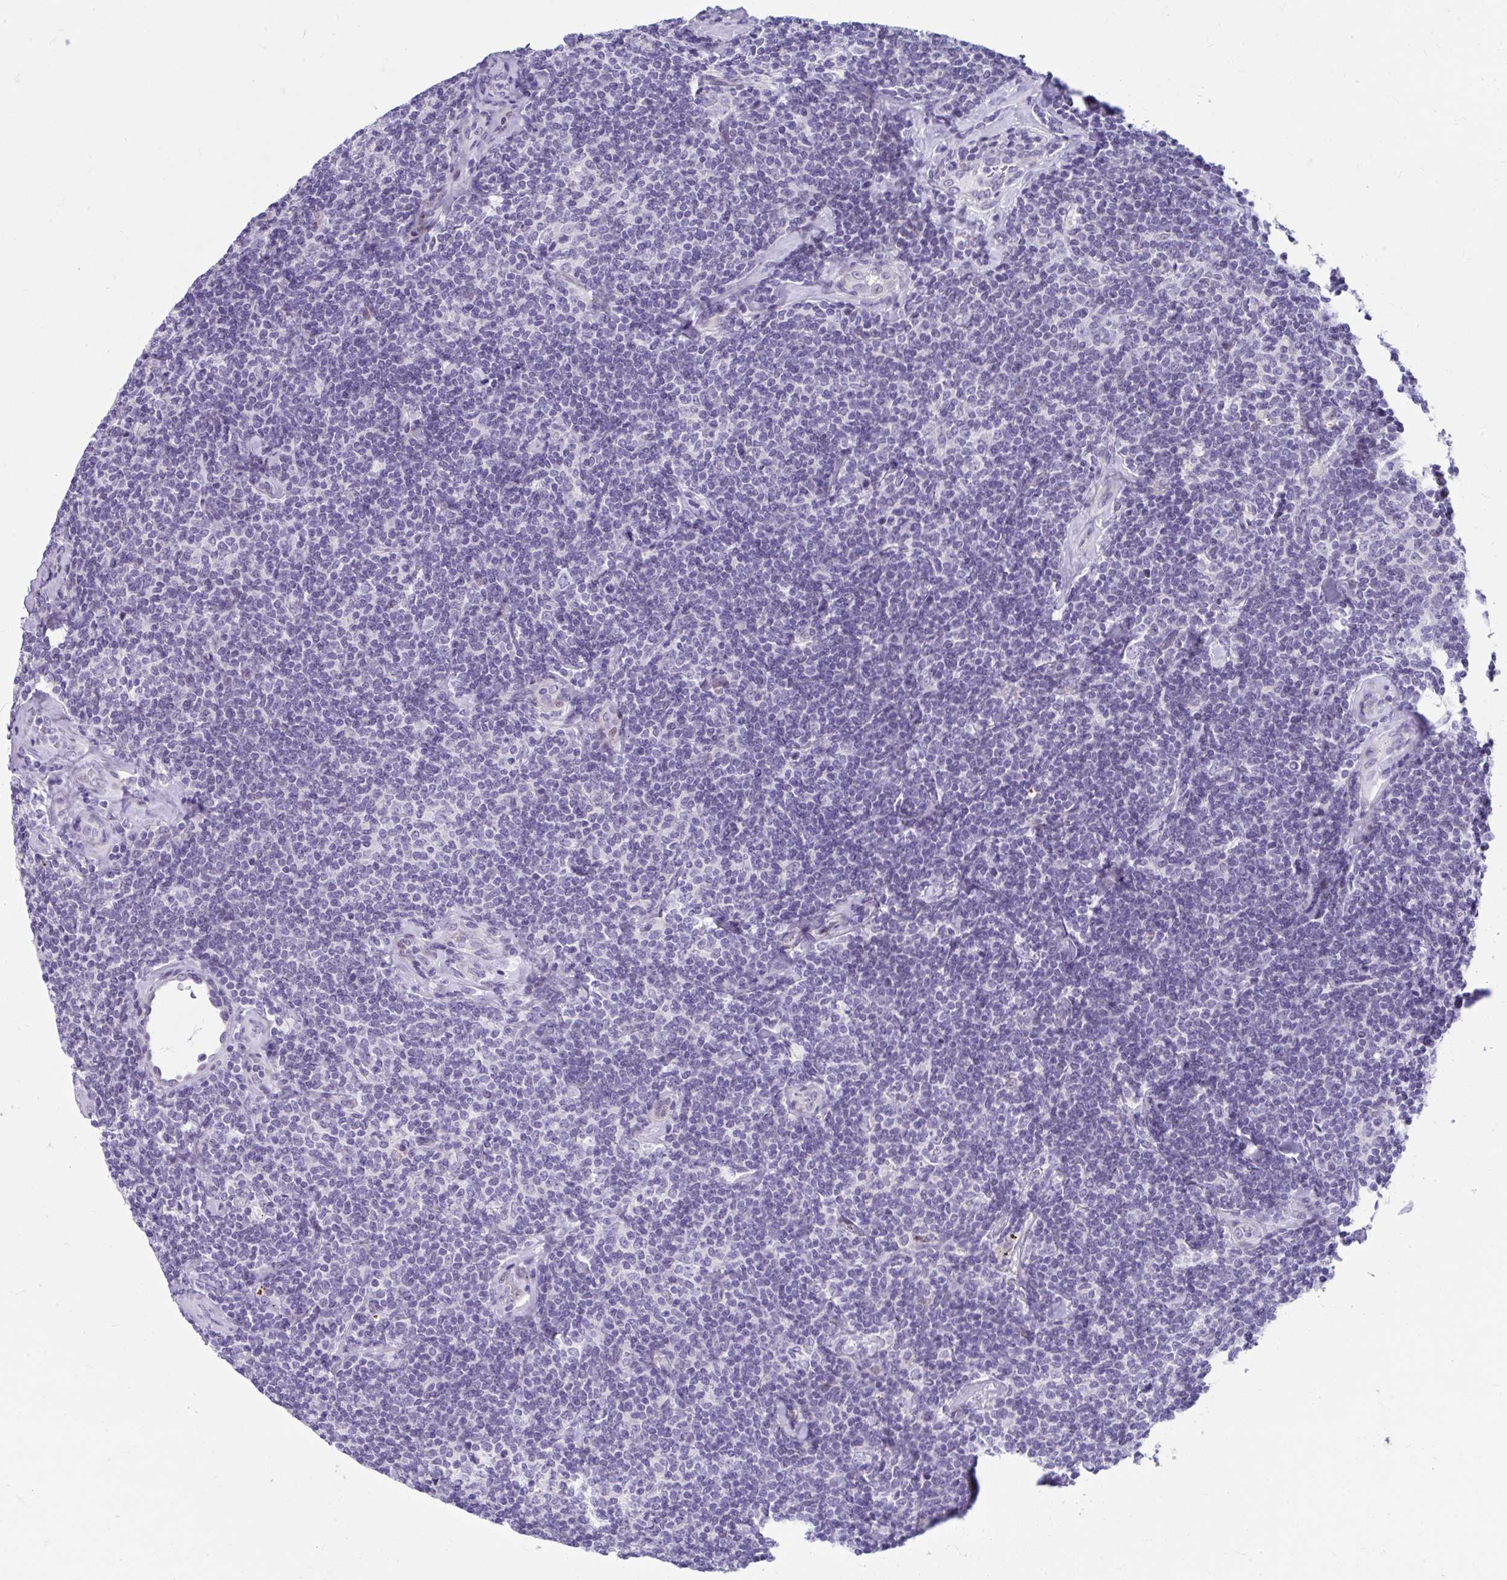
{"staining": {"intensity": "negative", "quantity": "none", "location": "none"}, "tissue": "lymphoma", "cell_type": "Tumor cells", "image_type": "cancer", "snomed": [{"axis": "morphology", "description": "Malignant lymphoma, non-Hodgkin's type, Low grade"}, {"axis": "topography", "description": "Lymph node"}], "caption": "This is an IHC photomicrograph of human lymphoma. There is no staining in tumor cells.", "gene": "ISL1", "patient": {"sex": "female", "age": 56}}